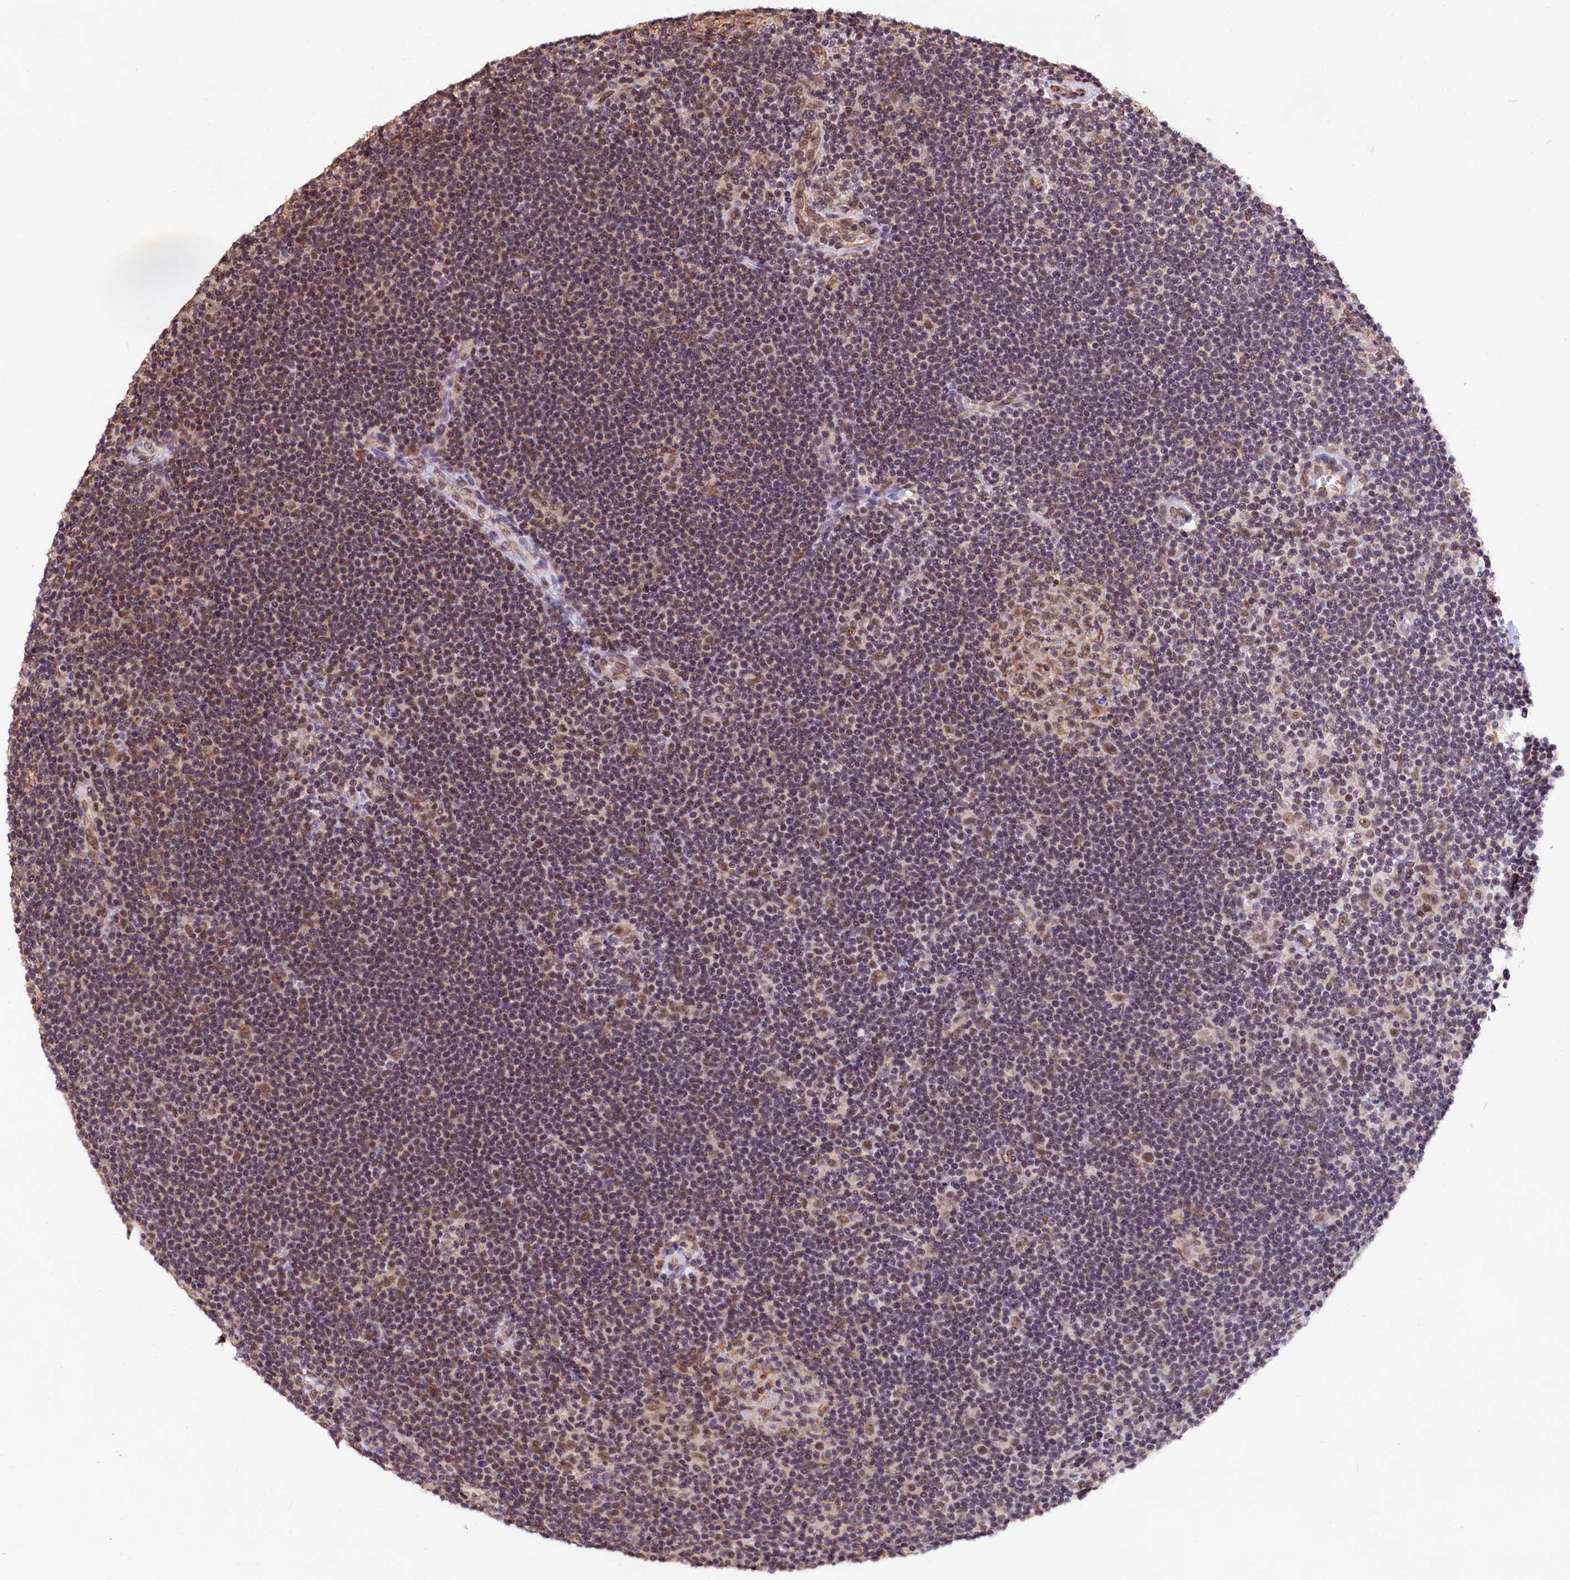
{"staining": {"intensity": "moderate", "quantity": ">75%", "location": "nuclear"}, "tissue": "lymphoma", "cell_type": "Tumor cells", "image_type": "cancer", "snomed": [{"axis": "morphology", "description": "Hodgkin's disease, NOS"}, {"axis": "topography", "description": "Lymph node"}], "caption": "Immunohistochemical staining of human lymphoma demonstrates medium levels of moderate nuclear protein staining in approximately >75% of tumor cells.", "gene": "ZC3H4", "patient": {"sex": "female", "age": 57}}